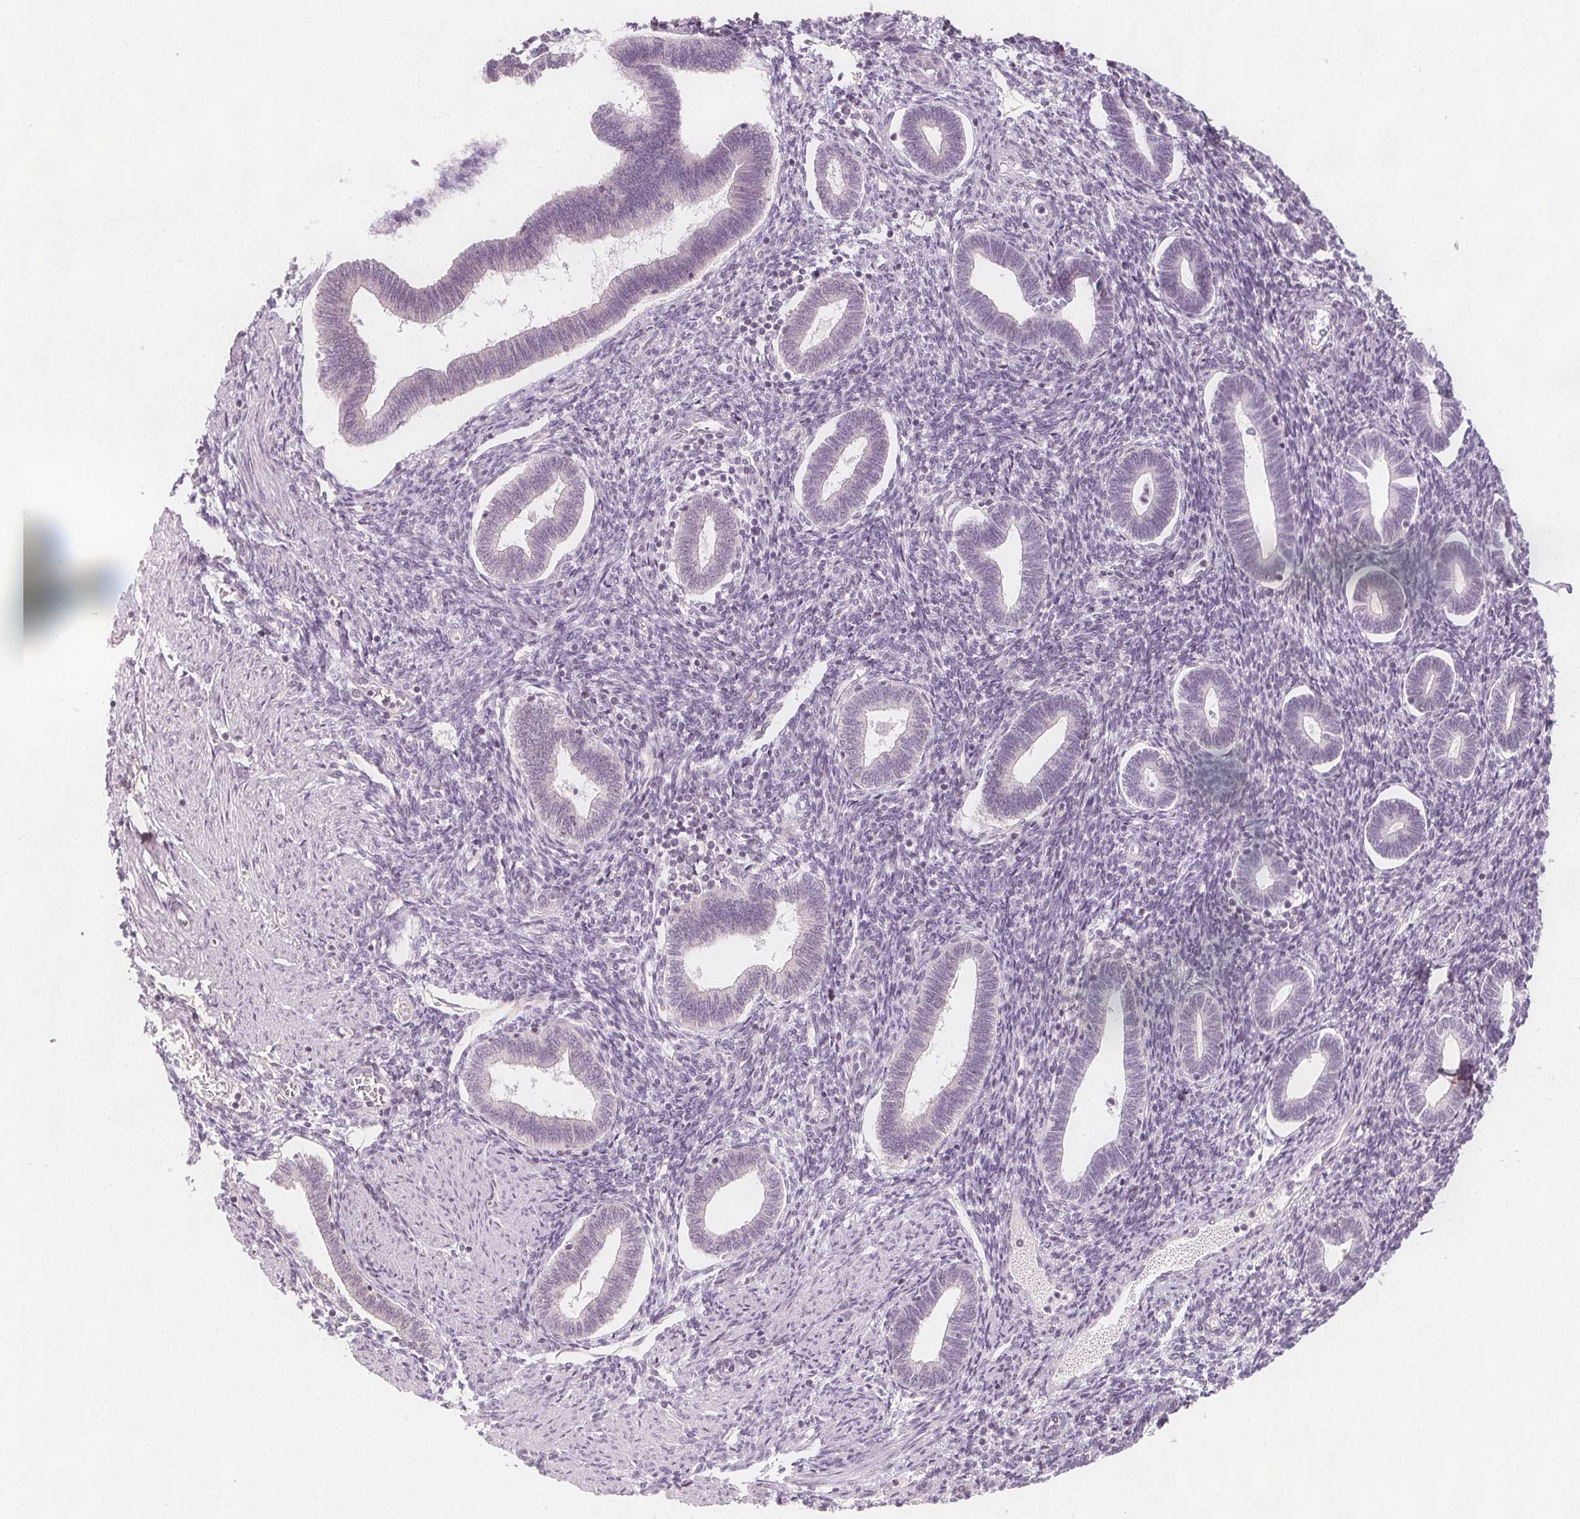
{"staining": {"intensity": "negative", "quantity": "none", "location": "none"}, "tissue": "endometrium", "cell_type": "Cells in endometrial stroma", "image_type": "normal", "snomed": [{"axis": "morphology", "description": "Normal tissue, NOS"}, {"axis": "topography", "description": "Endometrium"}], "caption": "Human endometrium stained for a protein using immunohistochemistry shows no positivity in cells in endometrial stroma.", "gene": "C1orf167", "patient": {"sex": "female", "age": 42}}